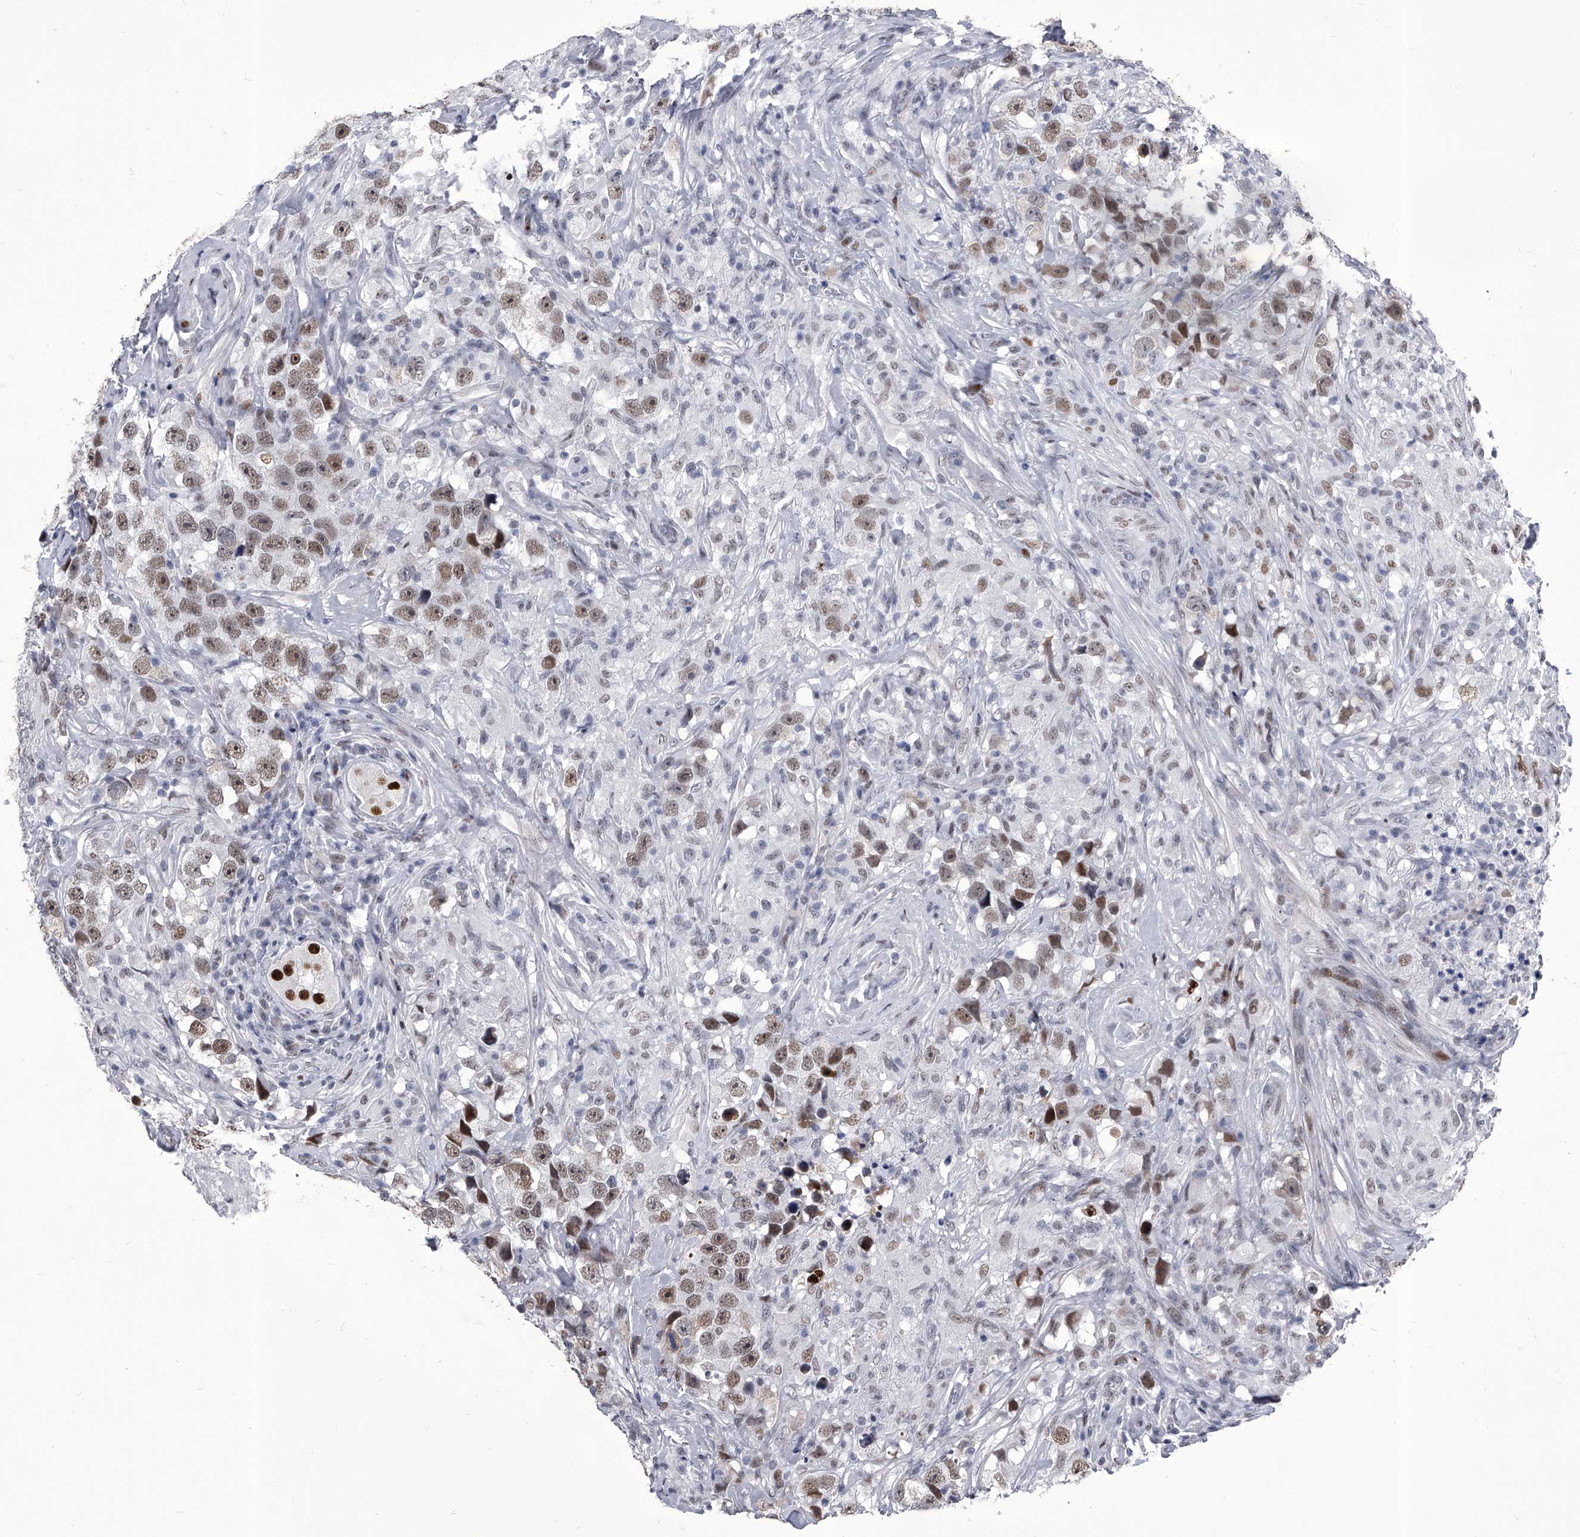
{"staining": {"intensity": "moderate", "quantity": ">75%", "location": "nuclear"}, "tissue": "testis cancer", "cell_type": "Tumor cells", "image_type": "cancer", "snomed": [{"axis": "morphology", "description": "Seminoma, NOS"}, {"axis": "topography", "description": "Testis"}], "caption": "Immunohistochemical staining of testis cancer (seminoma) demonstrates medium levels of moderate nuclear protein staining in approximately >75% of tumor cells.", "gene": "CMTR1", "patient": {"sex": "male", "age": 49}}